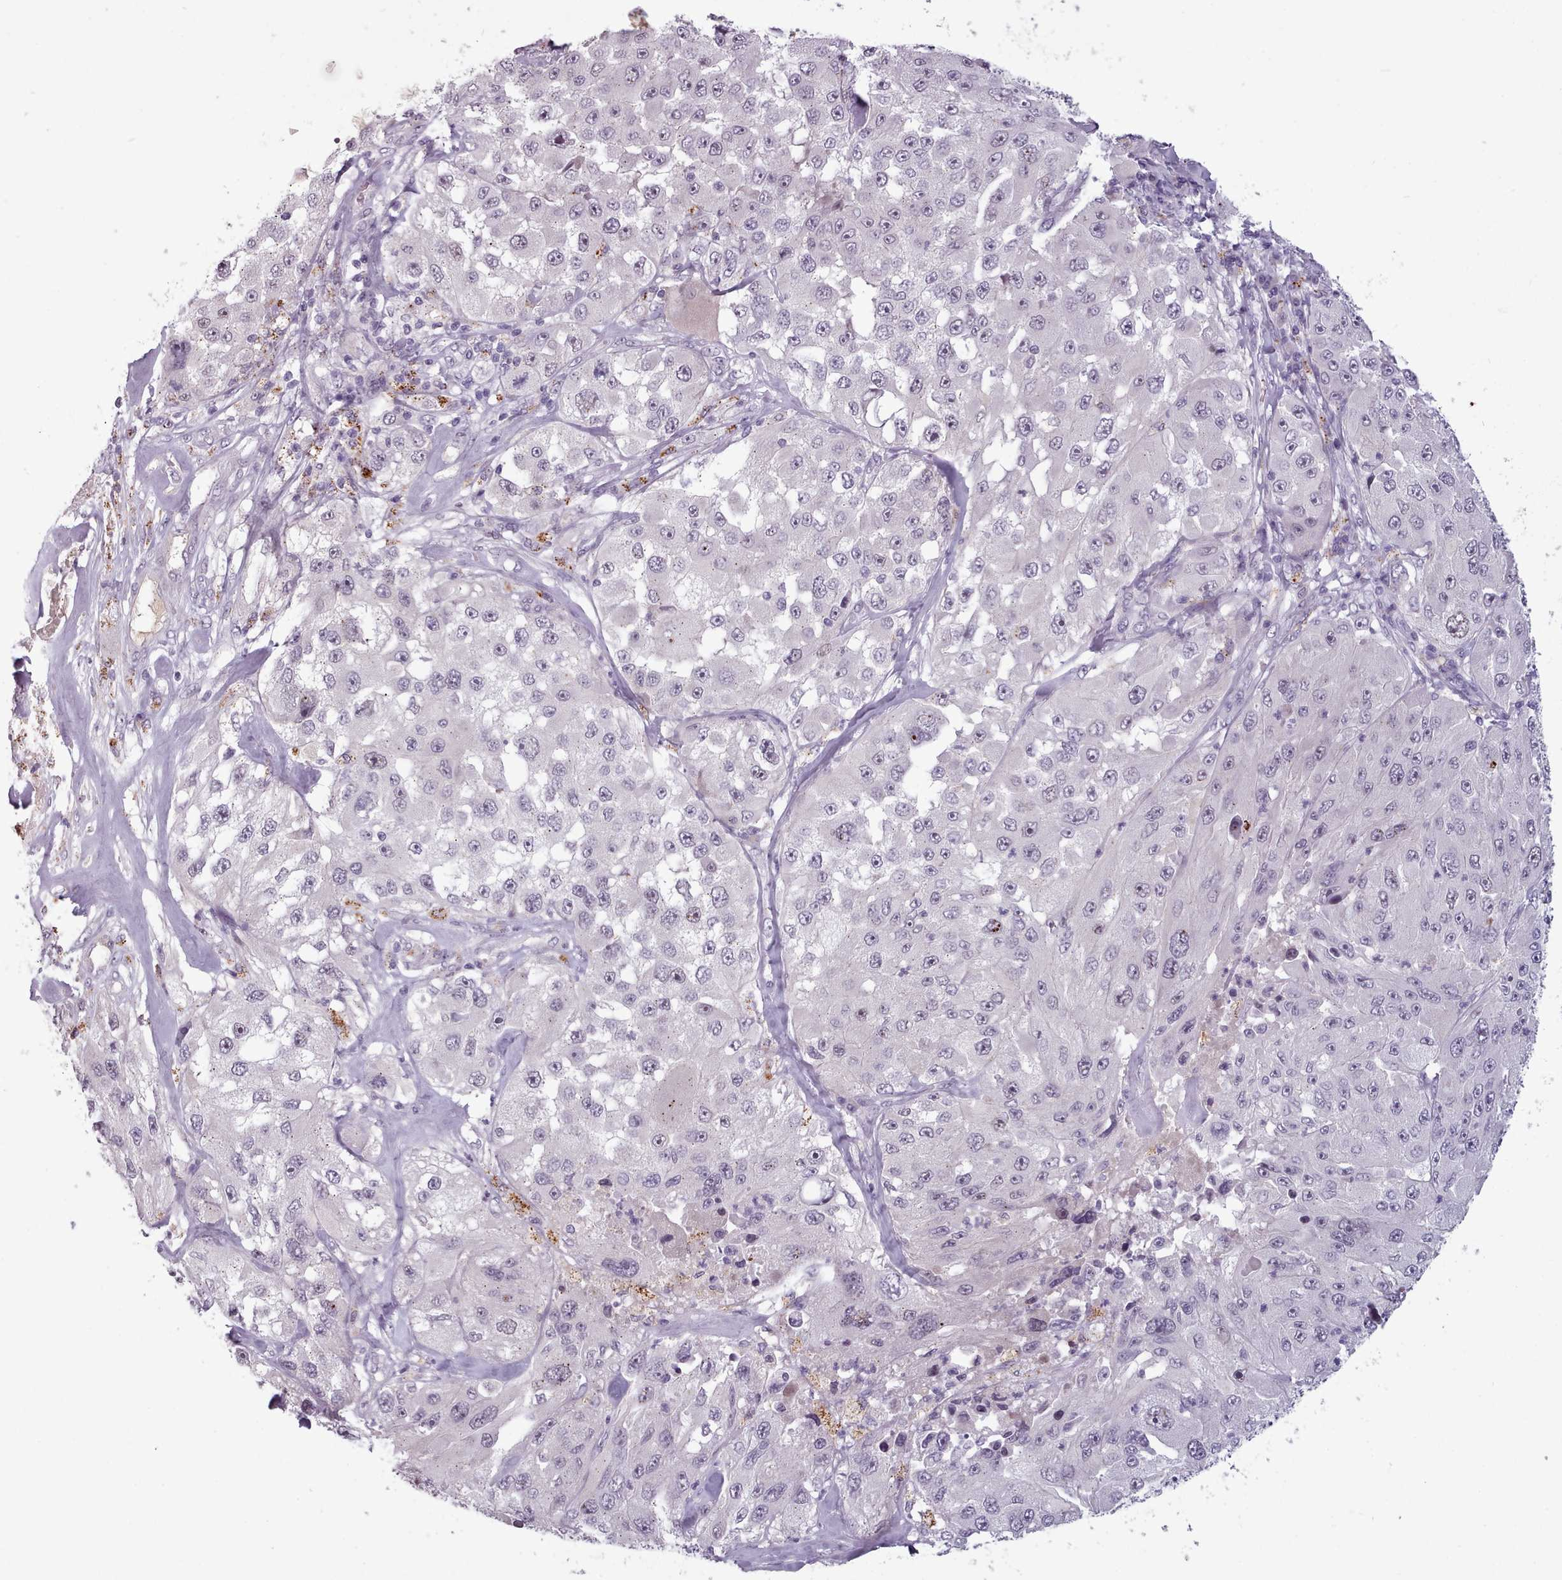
{"staining": {"intensity": "negative", "quantity": "none", "location": "none"}, "tissue": "melanoma", "cell_type": "Tumor cells", "image_type": "cancer", "snomed": [{"axis": "morphology", "description": "Malignant melanoma, Metastatic site"}, {"axis": "topography", "description": "Lymph node"}], "caption": "This is an immunohistochemistry micrograph of malignant melanoma (metastatic site). There is no positivity in tumor cells.", "gene": "PBX4", "patient": {"sex": "male", "age": 62}}